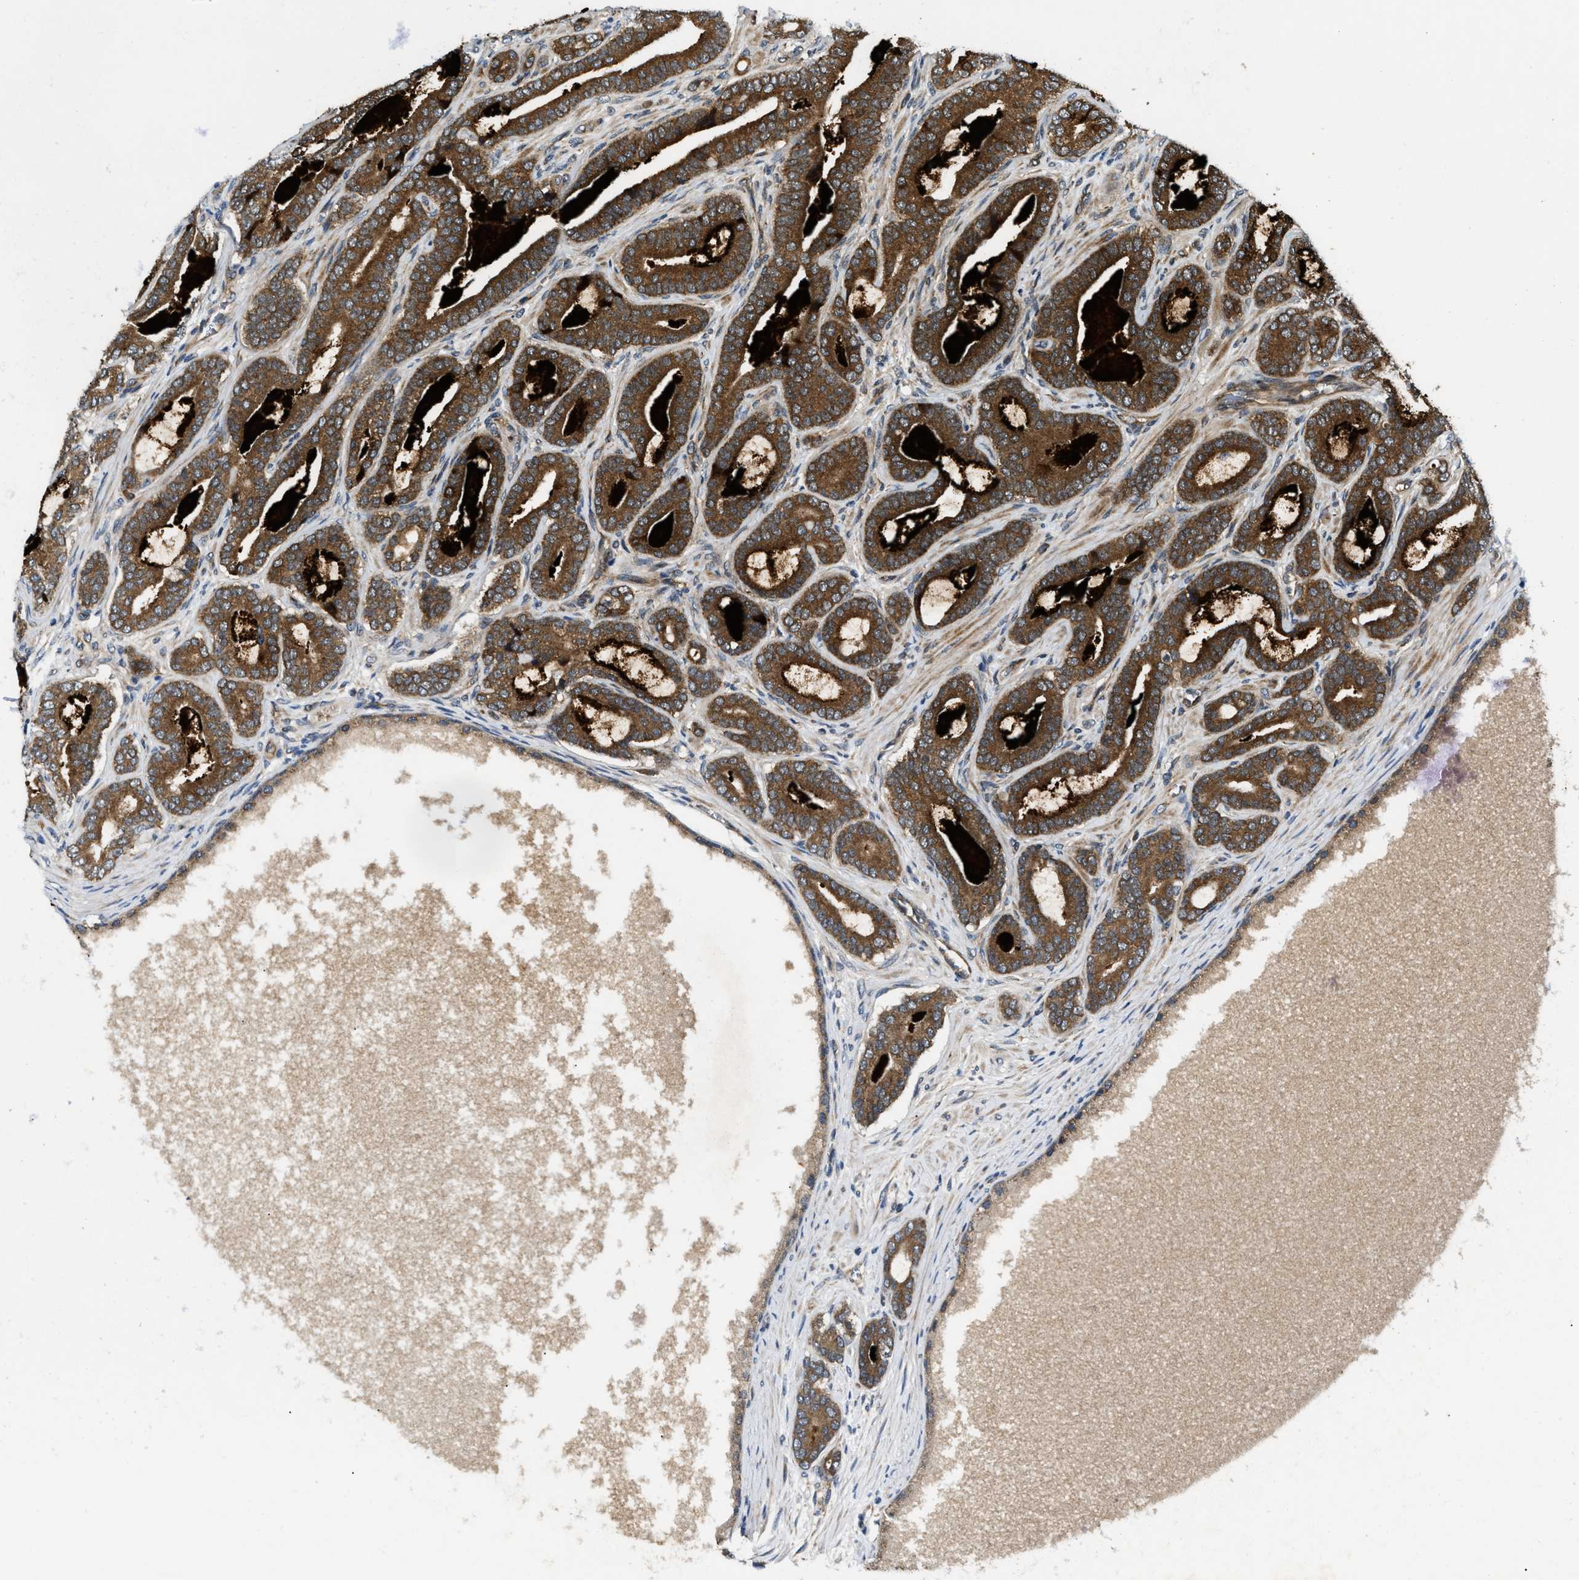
{"staining": {"intensity": "strong", "quantity": ">75%", "location": "cytoplasmic/membranous"}, "tissue": "prostate cancer", "cell_type": "Tumor cells", "image_type": "cancer", "snomed": [{"axis": "morphology", "description": "Adenocarcinoma, High grade"}, {"axis": "topography", "description": "Prostate"}], "caption": "Immunohistochemistry histopathology image of neoplastic tissue: human high-grade adenocarcinoma (prostate) stained using IHC exhibits high levels of strong protein expression localized specifically in the cytoplasmic/membranous of tumor cells, appearing as a cytoplasmic/membranous brown color.", "gene": "PNPLA8", "patient": {"sex": "male", "age": 60}}